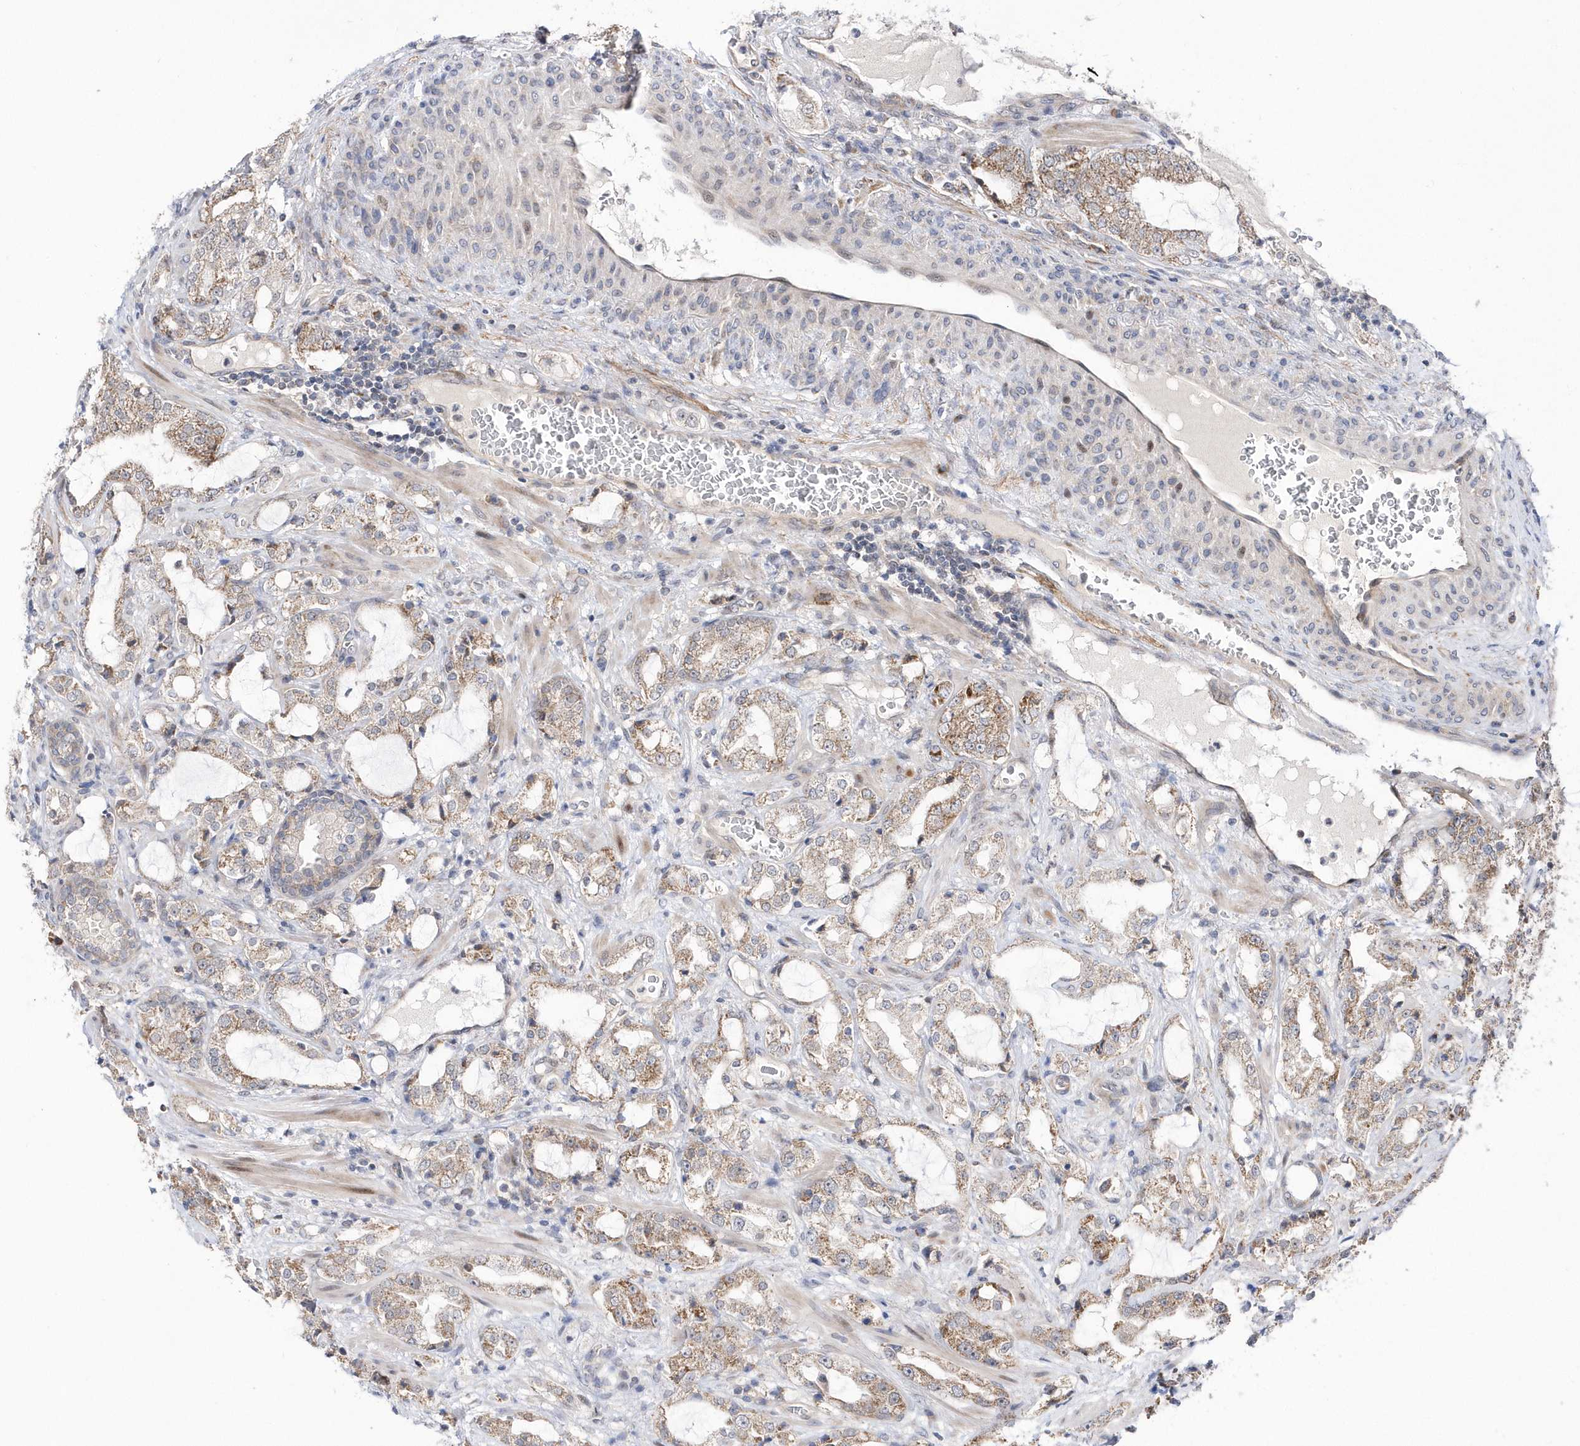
{"staining": {"intensity": "weak", "quantity": "25%-75%", "location": "cytoplasmic/membranous"}, "tissue": "prostate cancer", "cell_type": "Tumor cells", "image_type": "cancer", "snomed": [{"axis": "morphology", "description": "Adenocarcinoma, High grade"}, {"axis": "topography", "description": "Prostate"}], "caption": "Prostate cancer (high-grade adenocarcinoma) stained with DAB (3,3'-diaminobenzidine) immunohistochemistry reveals low levels of weak cytoplasmic/membranous positivity in approximately 25%-75% of tumor cells.", "gene": "DALRD3", "patient": {"sex": "male", "age": 64}}